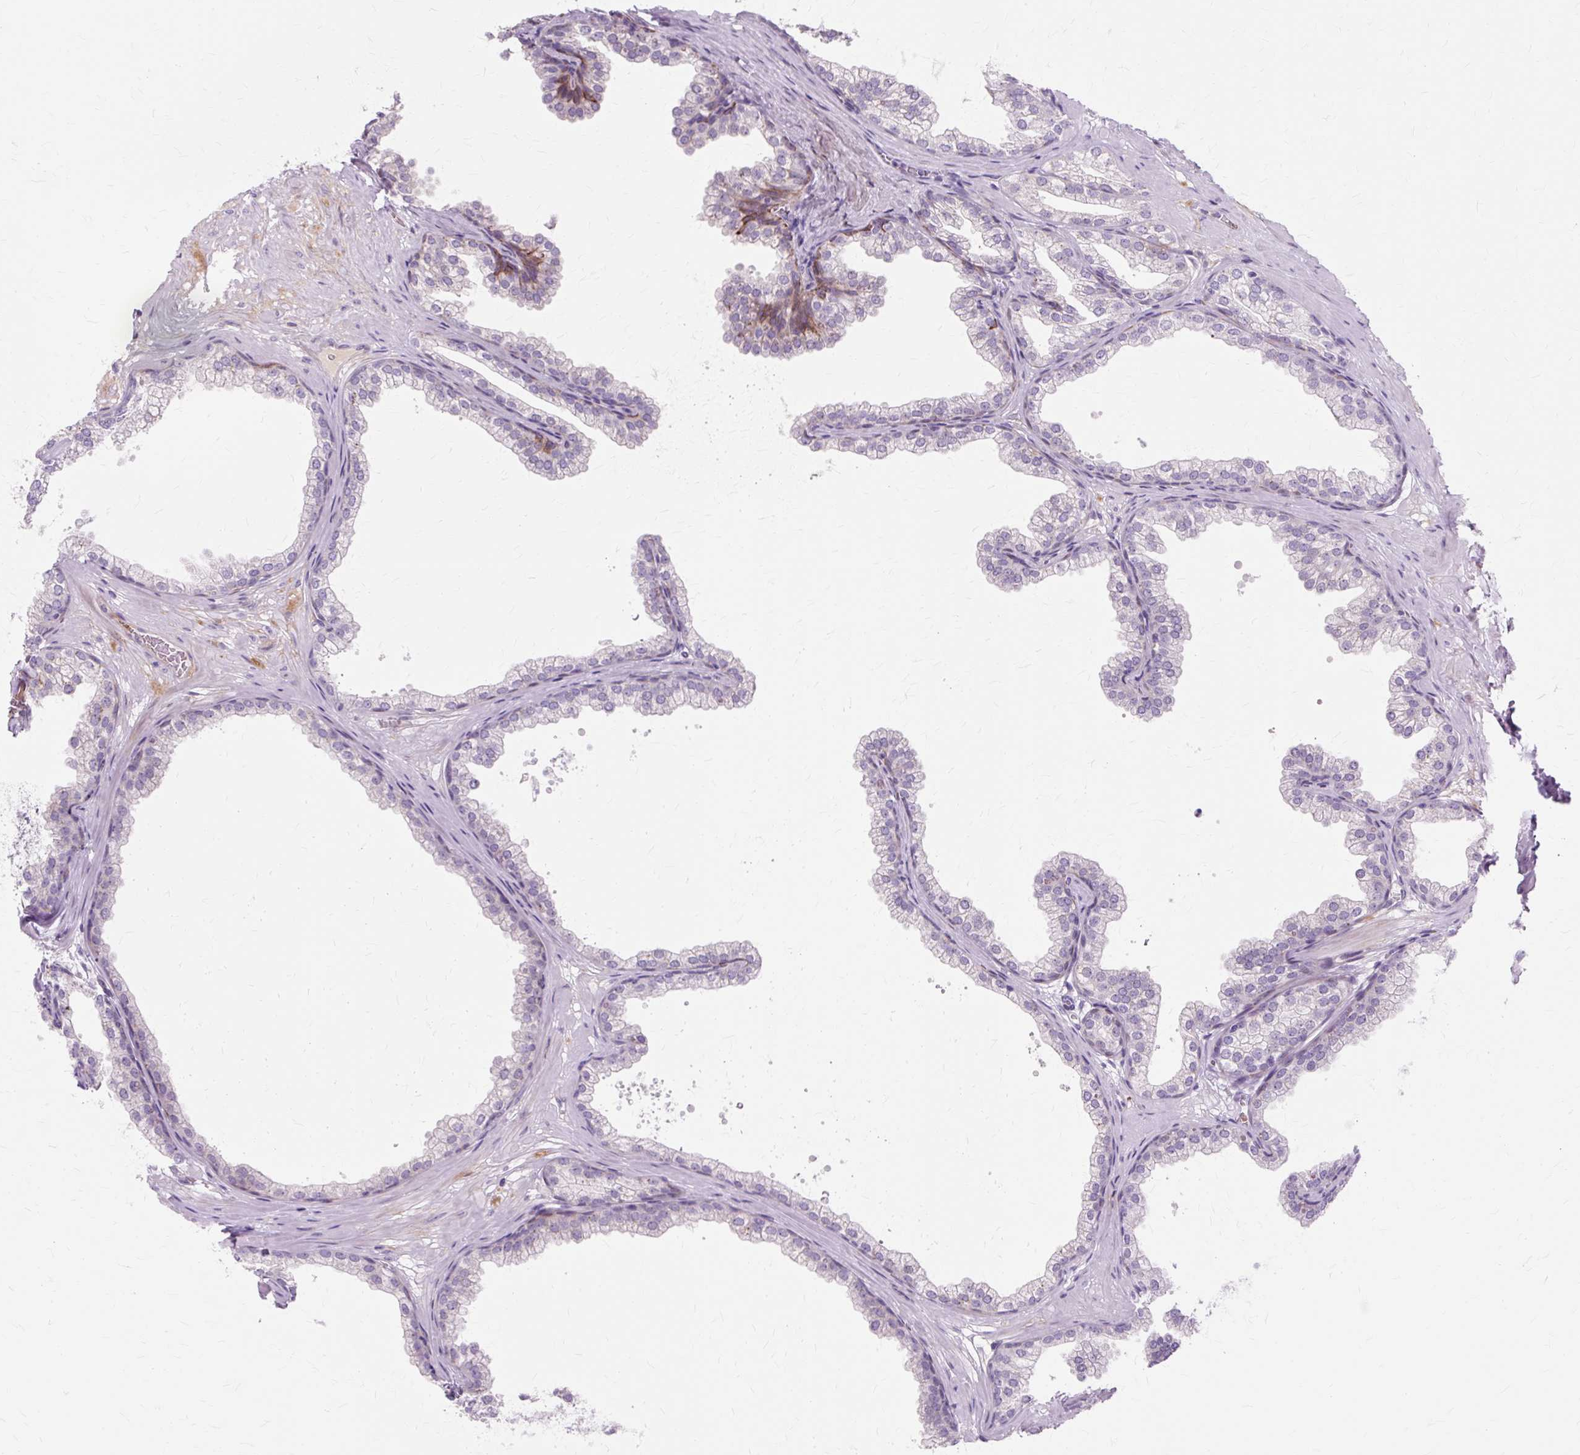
{"staining": {"intensity": "moderate", "quantity": "<25%", "location": "cytoplasmic/membranous"}, "tissue": "prostate", "cell_type": "Glandular cells", "image_type": "normal", "snomed": [{"axis": "morphology", "description": "Normal tissue, NOS"}, {"axis": "topography", "description": "Prostate"}], "caption": "Moderate cytoplasmic/membranous staining for a protein is identified in approximately <25% of glandular cells of benign prostate using immunohistochemistry (IHC).", "gene": "IRX2", "patient": {"sex": "male", "age": 37}}